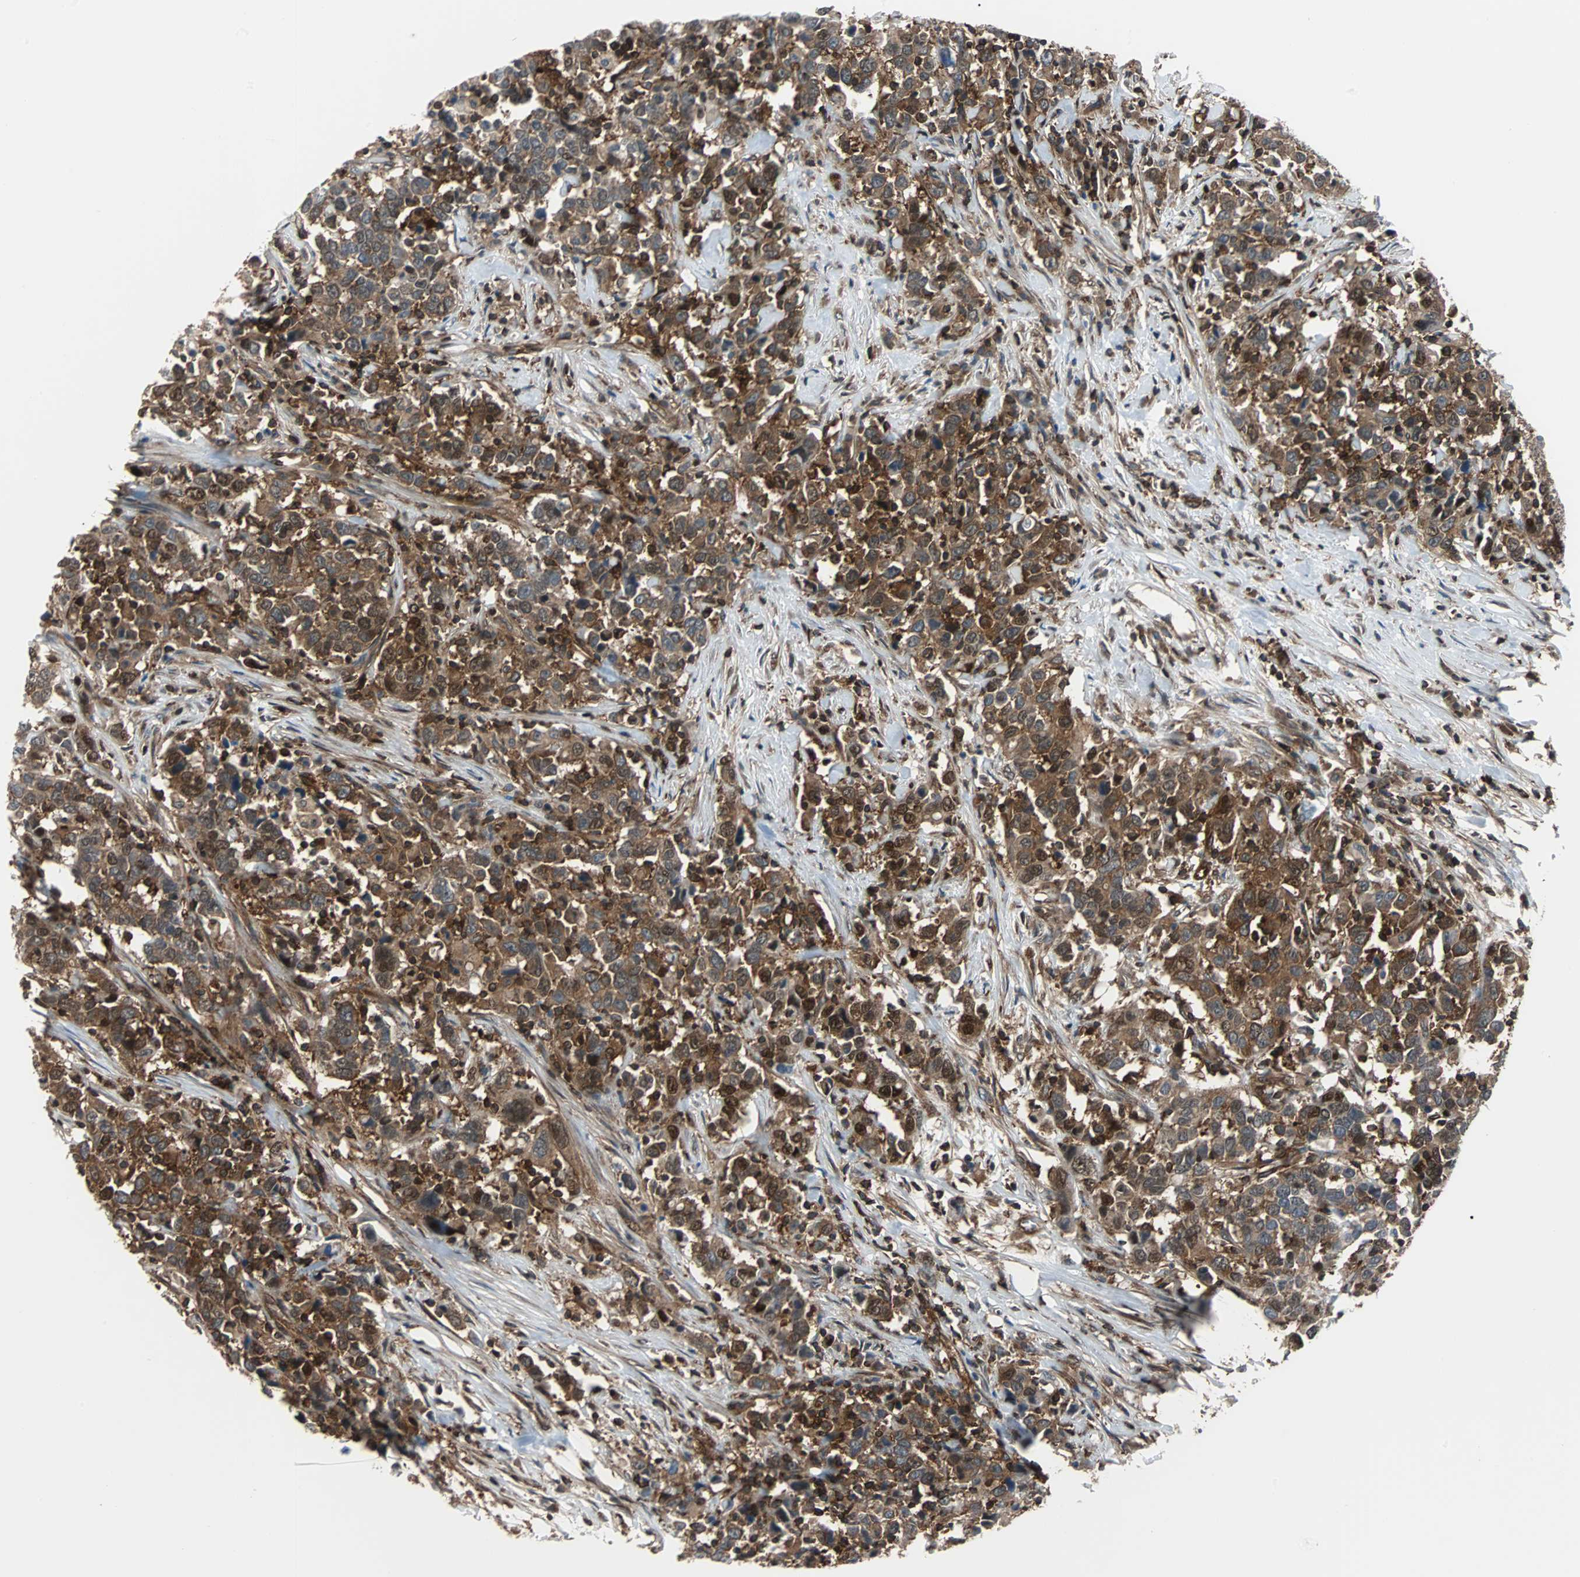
{"staining": {"intensity": "strong", "quantity": ">75%", "location": "cytoplasmic/membranous"}, "tissue": "urothelial cancer", "cell_type": "Tumor cells", "image_type": "cancer", "snomed": [{"axis": "morphology", "description": "Urothelial carcinoma, High grade"}, {"axis": "topography", "description": "Urinary bladder"}], "caption": "An immunohistochemistry (IHC) image of neoplastic tissue is shown. Protein staining in brown shows strong cytoplasmic/membranous positivity in urothelial carcinoma (high-grade) within tumor cells.", "gene": "RELA", "patient": {"sex": "male", "age": 61}}